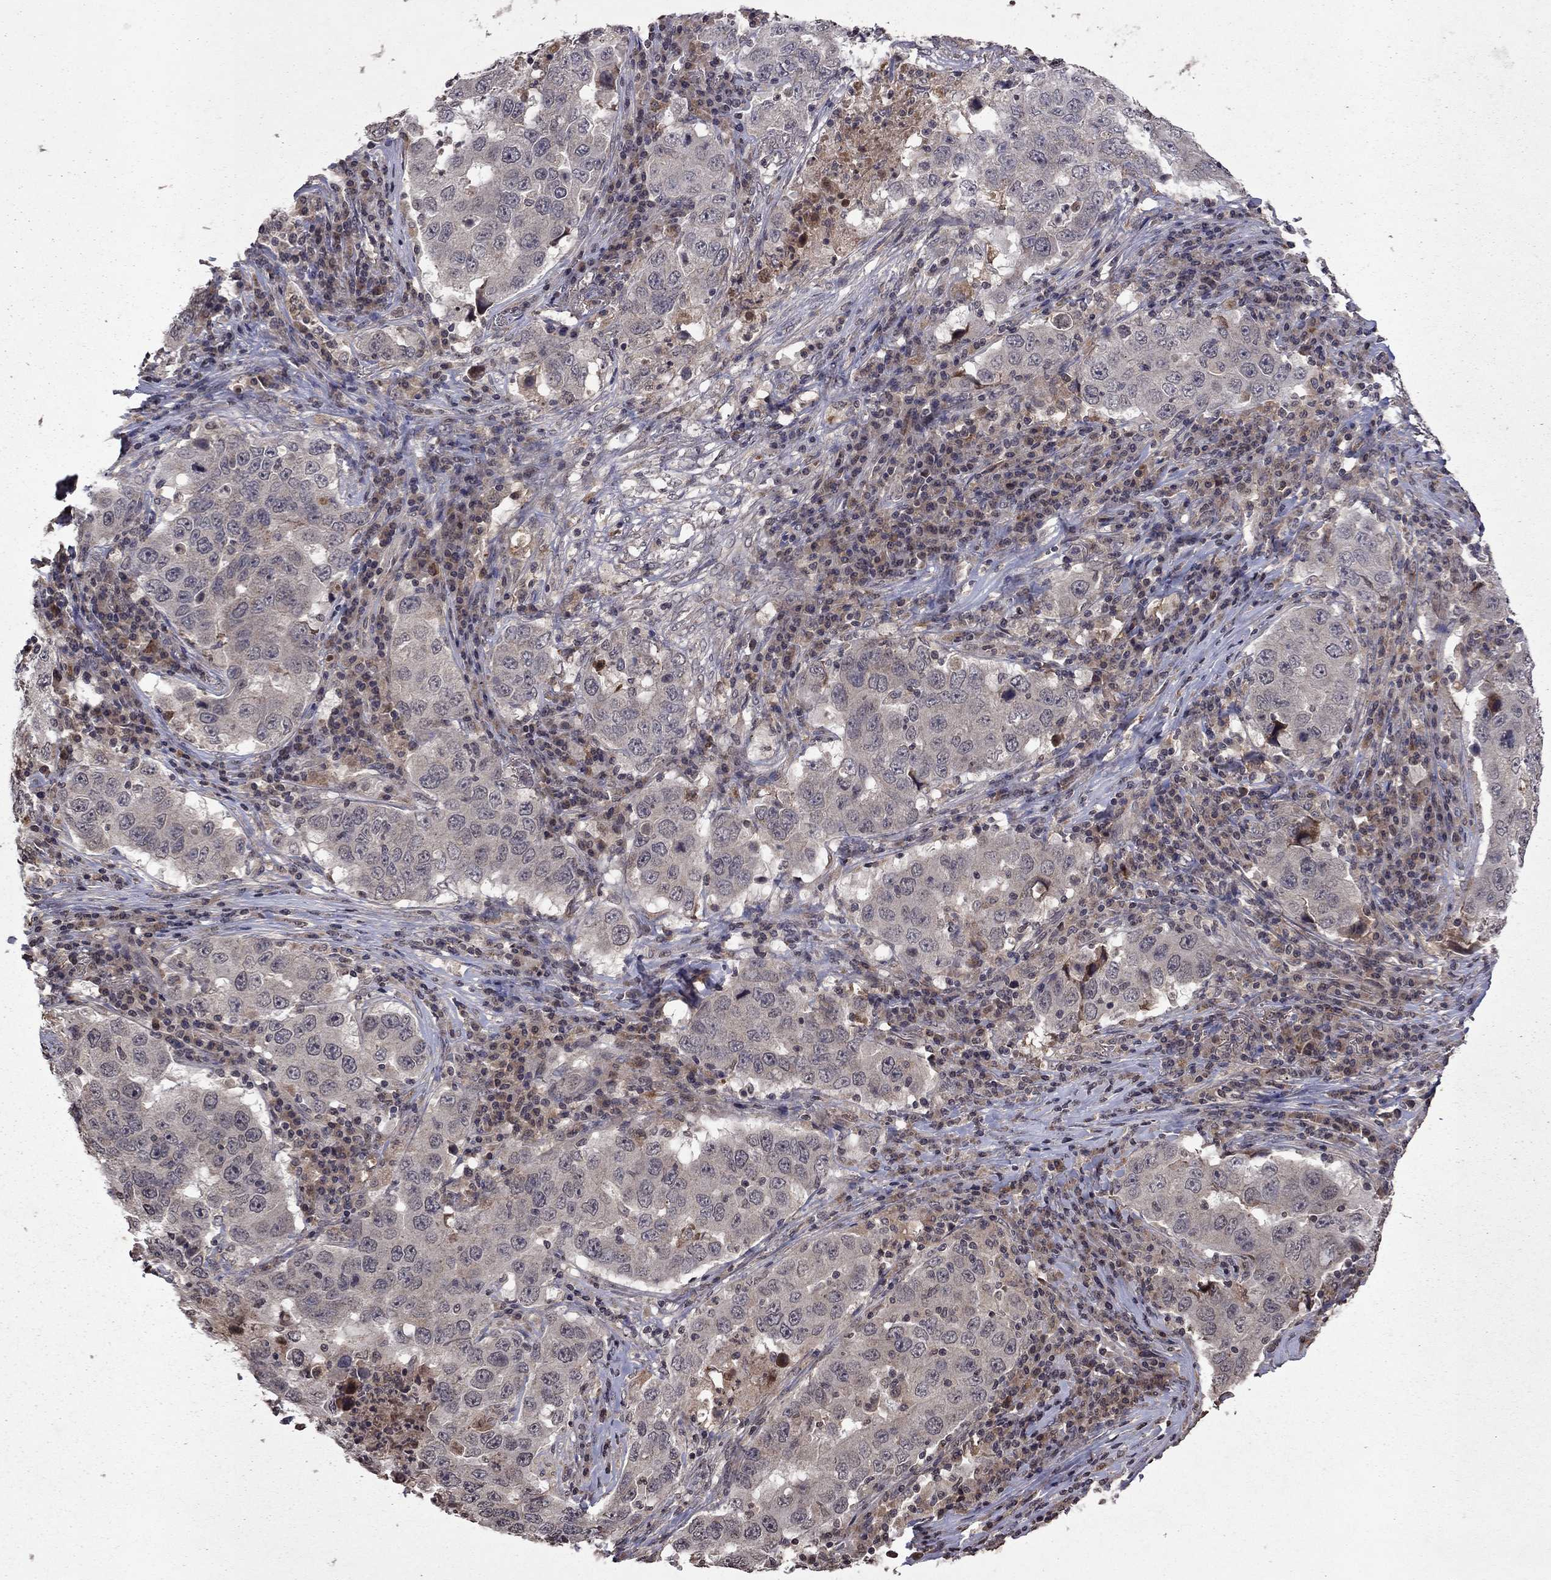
{"staining": {"intensity": "negative", "quantity": "none", "location": "none"}, "tissue": "lung cancer", "cell_type": "Tumor cells", "image_type": "cancer", "snomed": [{"axis": "morphology", "description": "Adenocarcinoma, NOS"}, {"axis": "topography", "description": "Lung"}], "caption": "Immunohistochemistry of lung cancer (adenocarcinoma) shows no expression in tumor cells.", "gene": "NLGN1", "patient": {"sex": "male", "age": 73}}